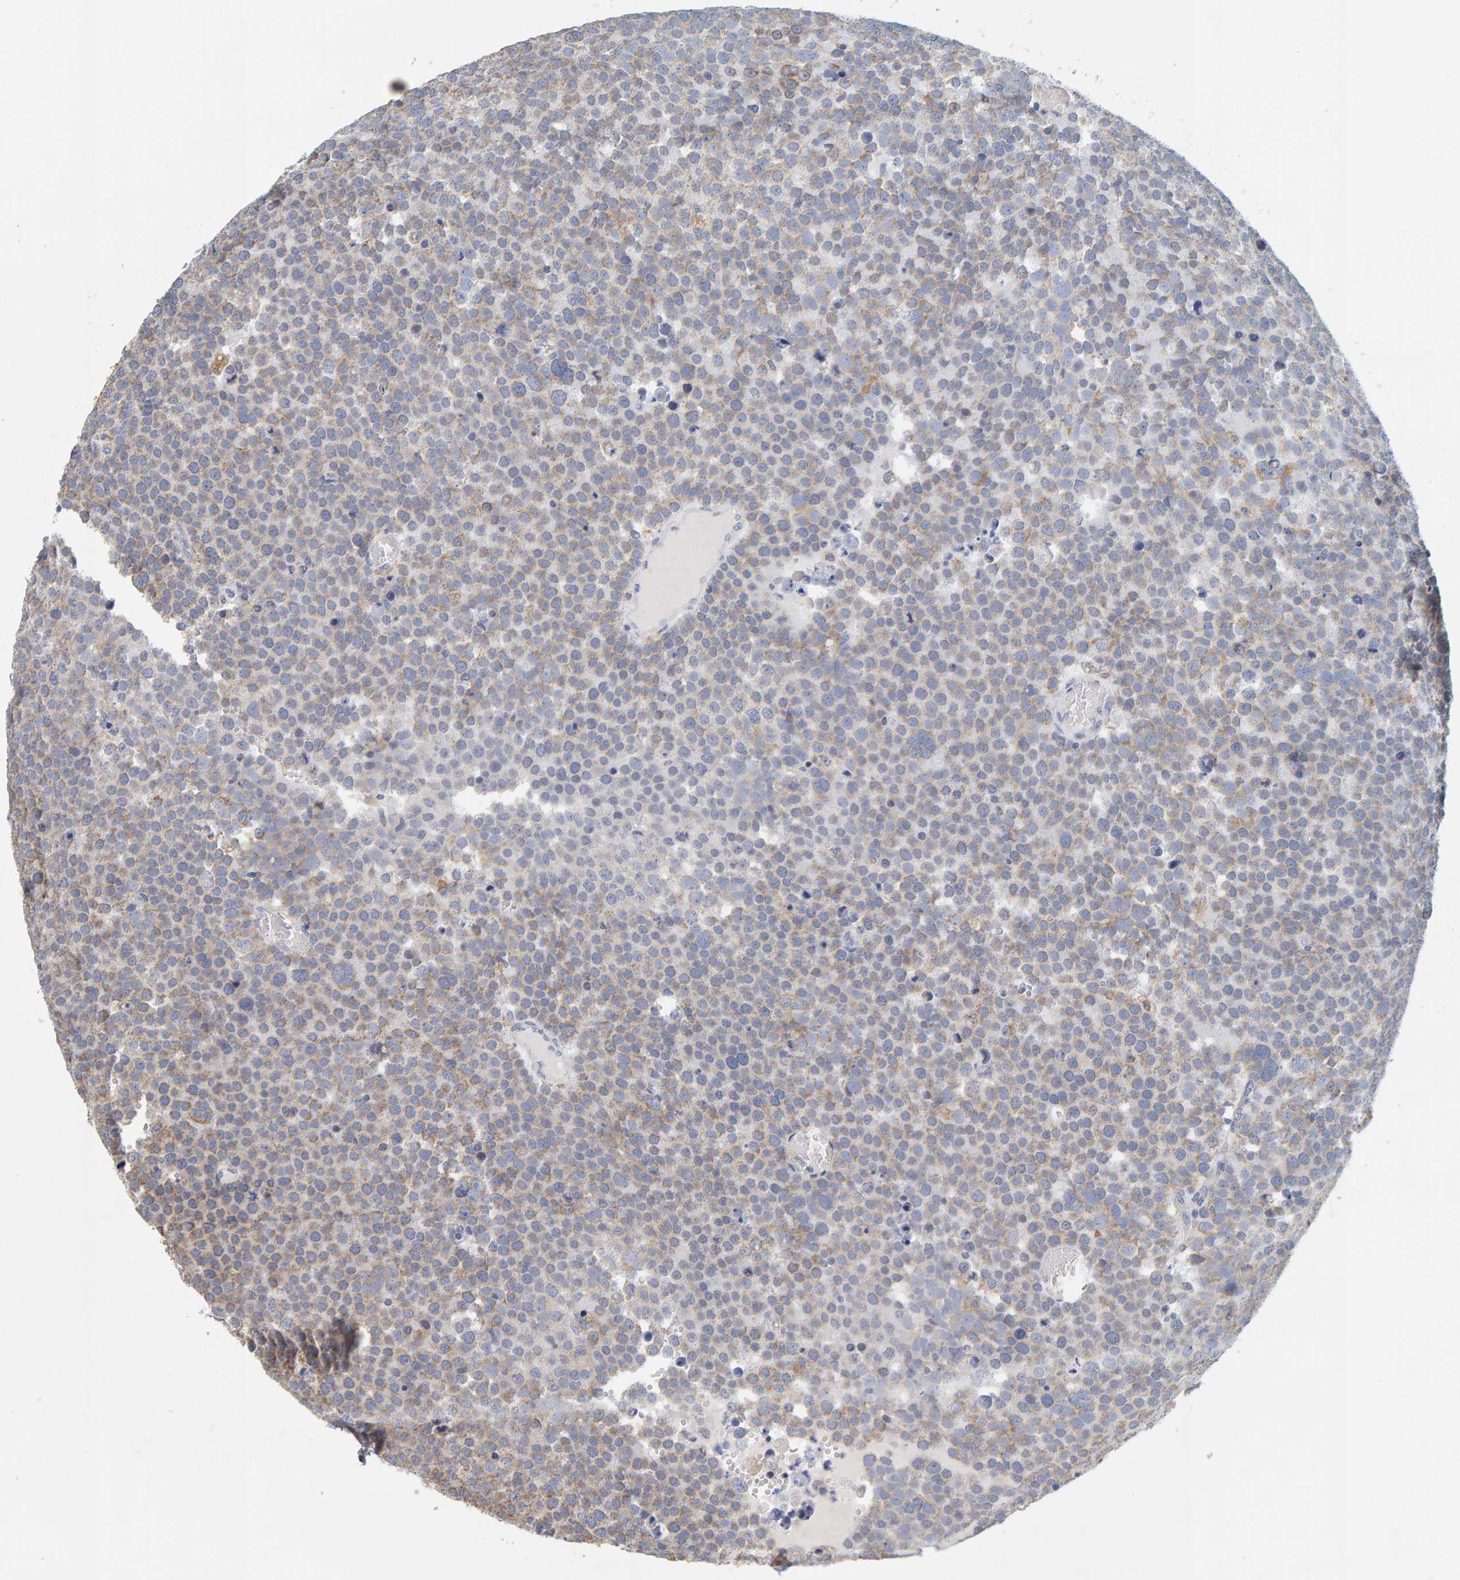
{"staining": {"intensity": "weak", "quantity": "25%-75%", "location": "cytoplasmic/membranous"}, "tissue": "testis cancer", "cell_type": "Tumor cells", "image_type": "cancer", "snomed": [{"axis": "morphology", "description": "Seminoma, NOS"}, {"axis": "topography", "description": "Testis"}], "caption": "About 25%-75% of tumor cells in seminoma (testis) display weak cytoplasmic/membranous protein positivity as visualized by brown immunohistochemical staining.", "gene": "SGPL1", "patient": {"sex": "male", "age": 71}}